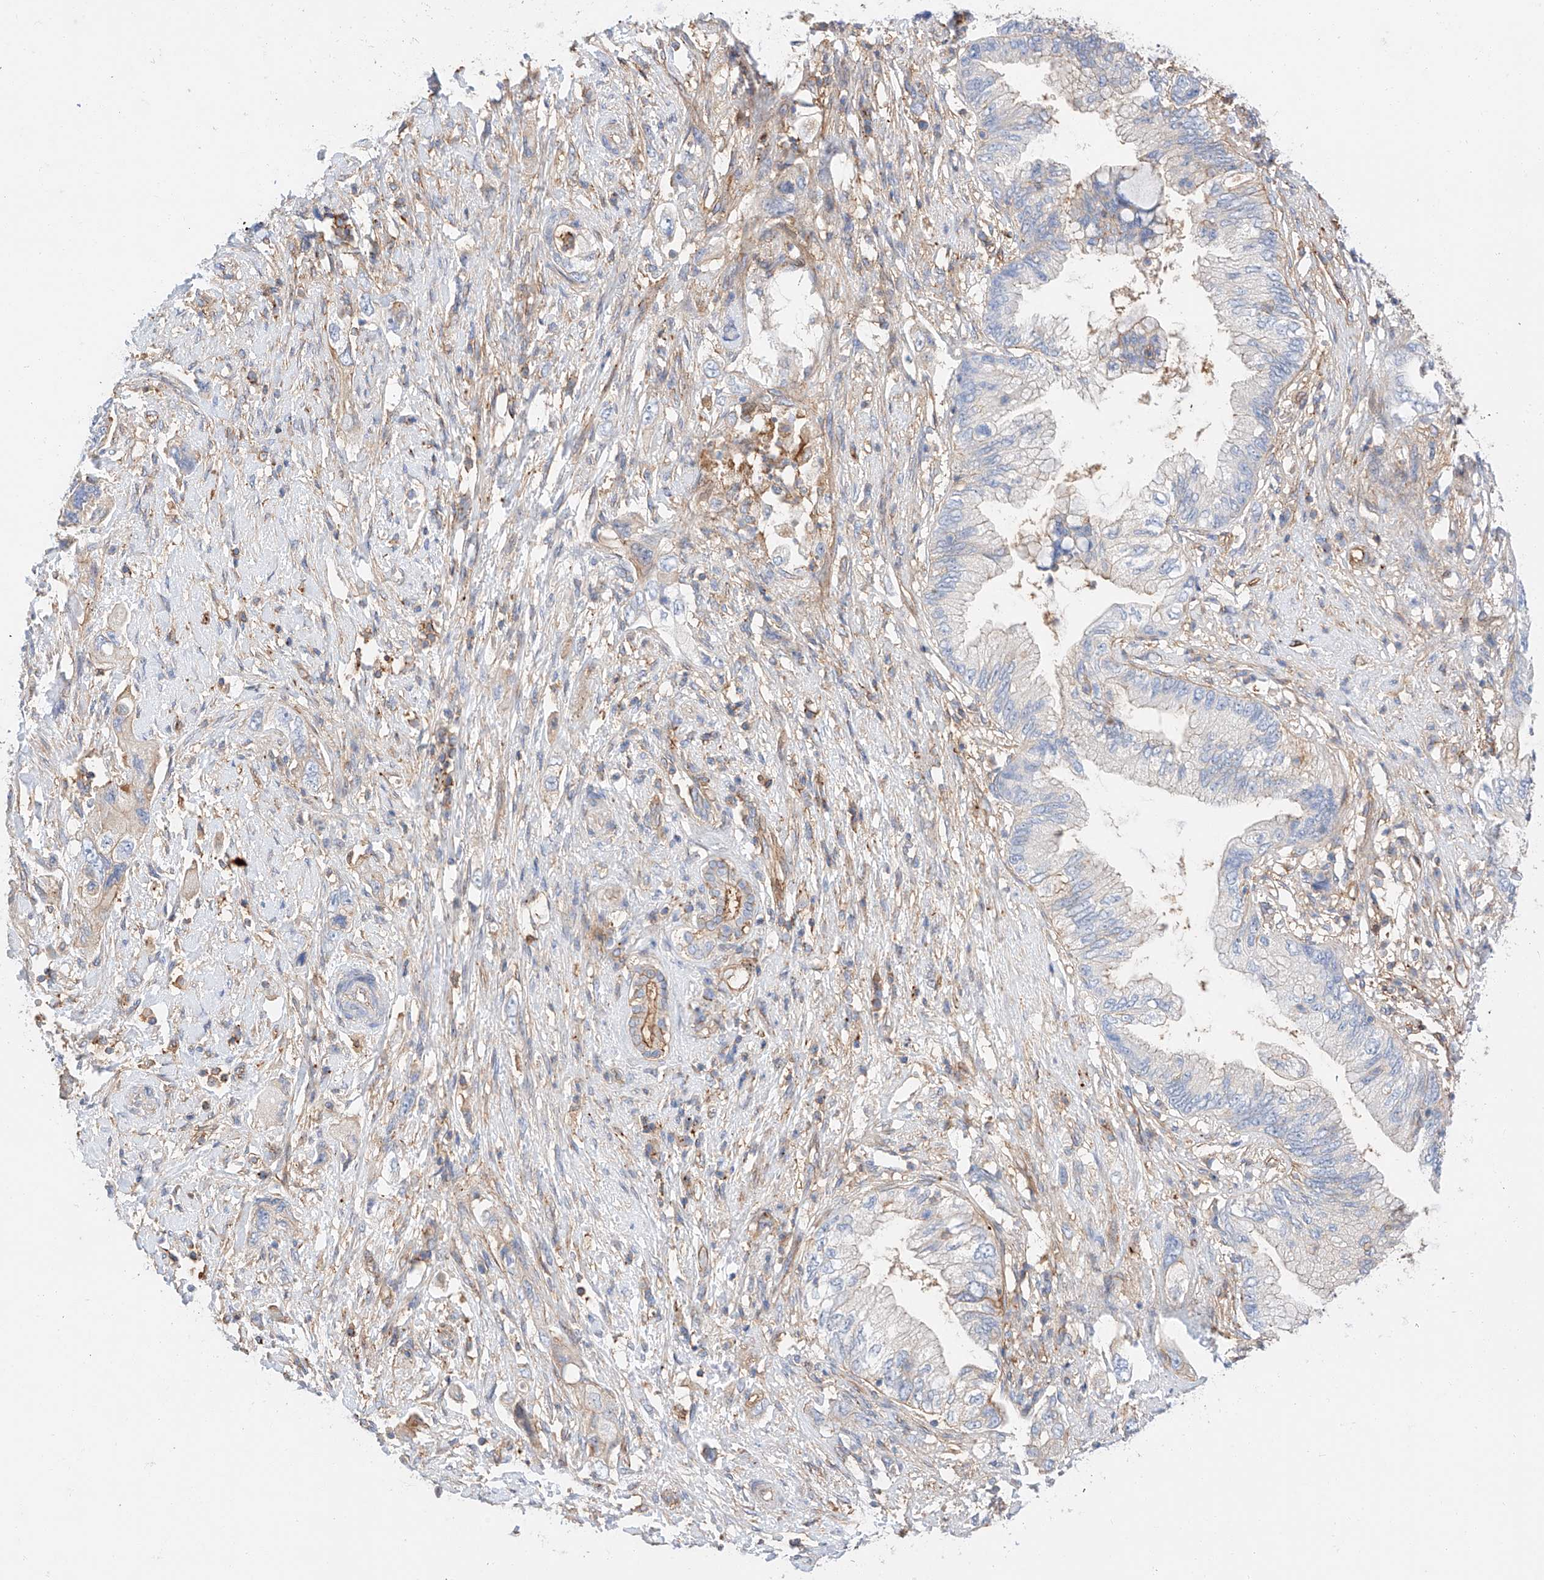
{"staining": {"intensity": "negative", "quantity": "none", "location": "none"}, "tissue": "pancreatic cancer", "cell_type": "Tumor cells", "image_type": "cancer", "snomed": [{"axis": "morphology", "description": "Adenocarcinoma, NOS"}, {"axis": "topography", "description": "Pancreas"}], "caption": "Protein analysis of pancreatic adenocarcinoma exhibits no significant expression in tumor cells. Nuclei are stained in blue.", "gene": "HAUS4", "patient": {"sex": "female", "age": 73}}